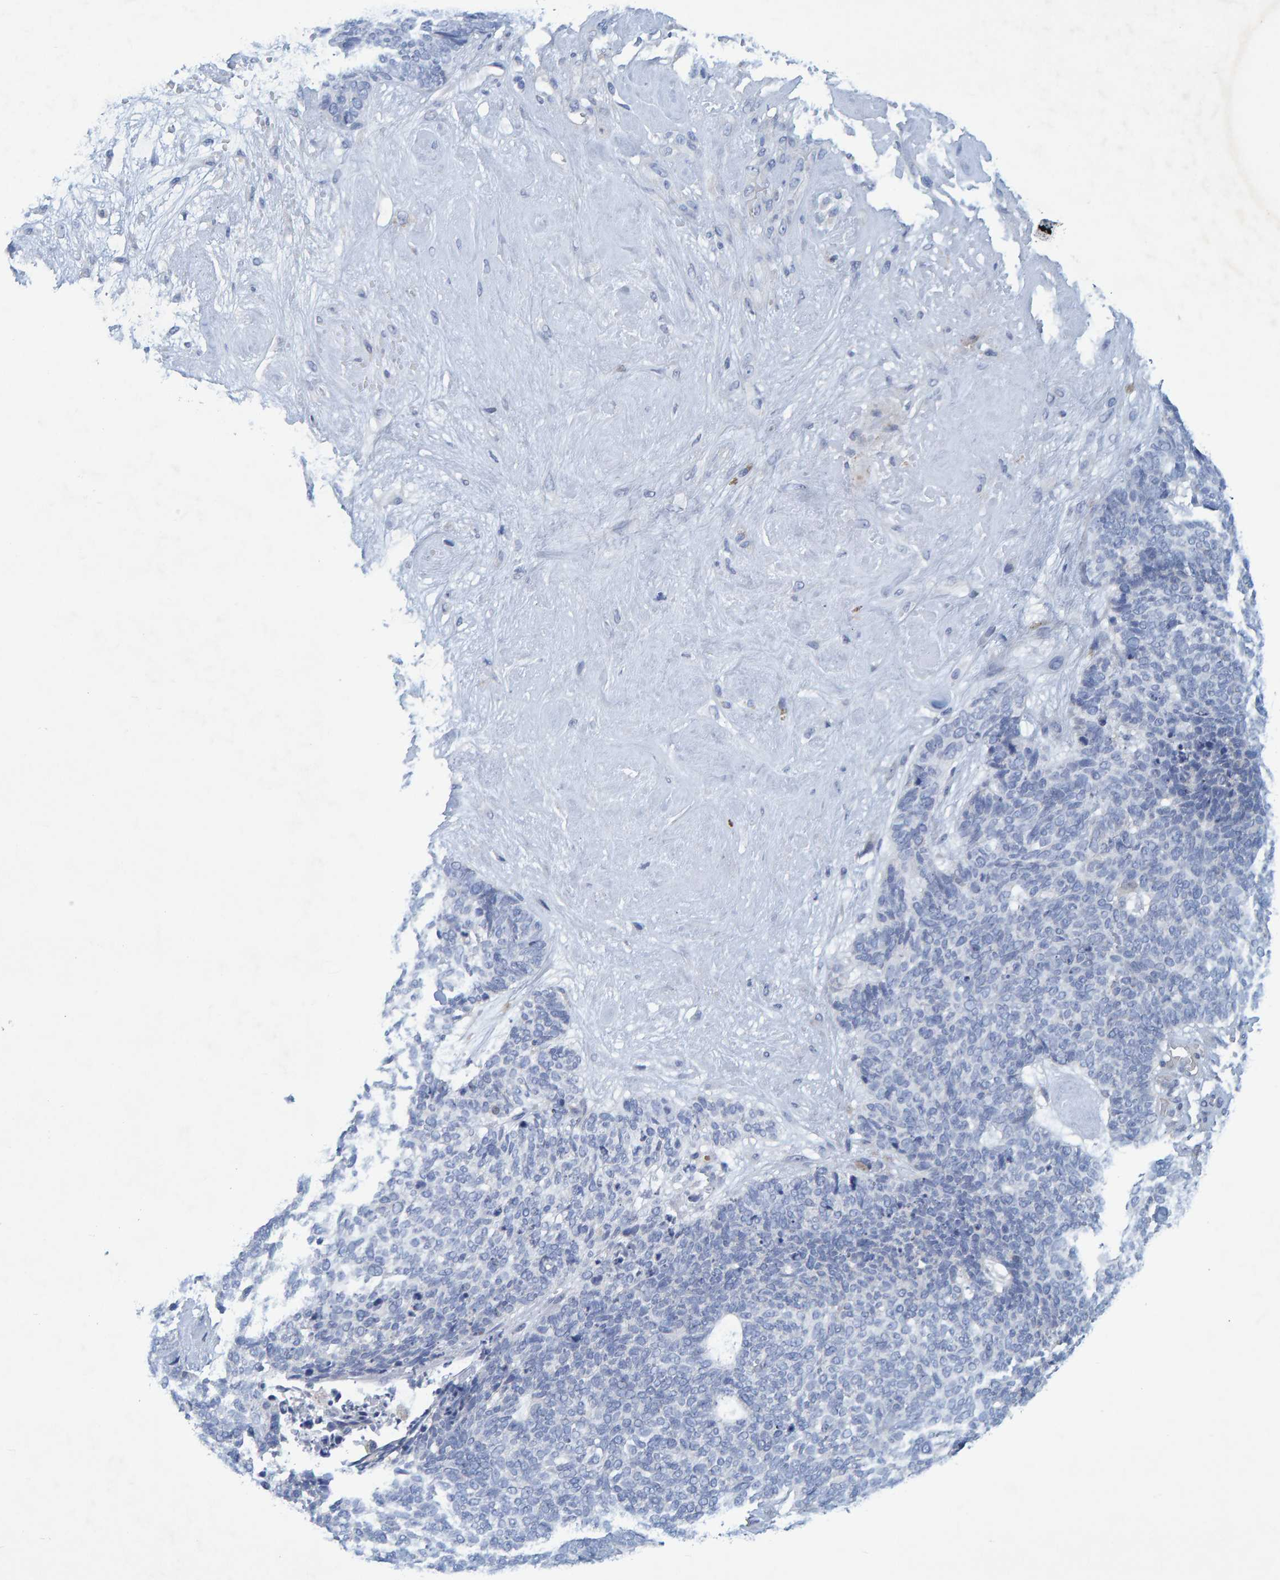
{"staining": {"intensity": "negative", "quantity": "none", "location": "none"}, "tissue": "skin cancer", "cell_type": "Tumor cells", "image_type": "cancer", "snomed": [{"axis": "morphology", "description": "Basal cell carcinoma"}, {"axis": "topography", "description": "Skin"}], "caption": "A micrograph of human skin cancer (basal cell carcinoma) is negative for staining in tumor cells.", "gene": "ALAD", "patient": {"sex": "female", "age": 84}}